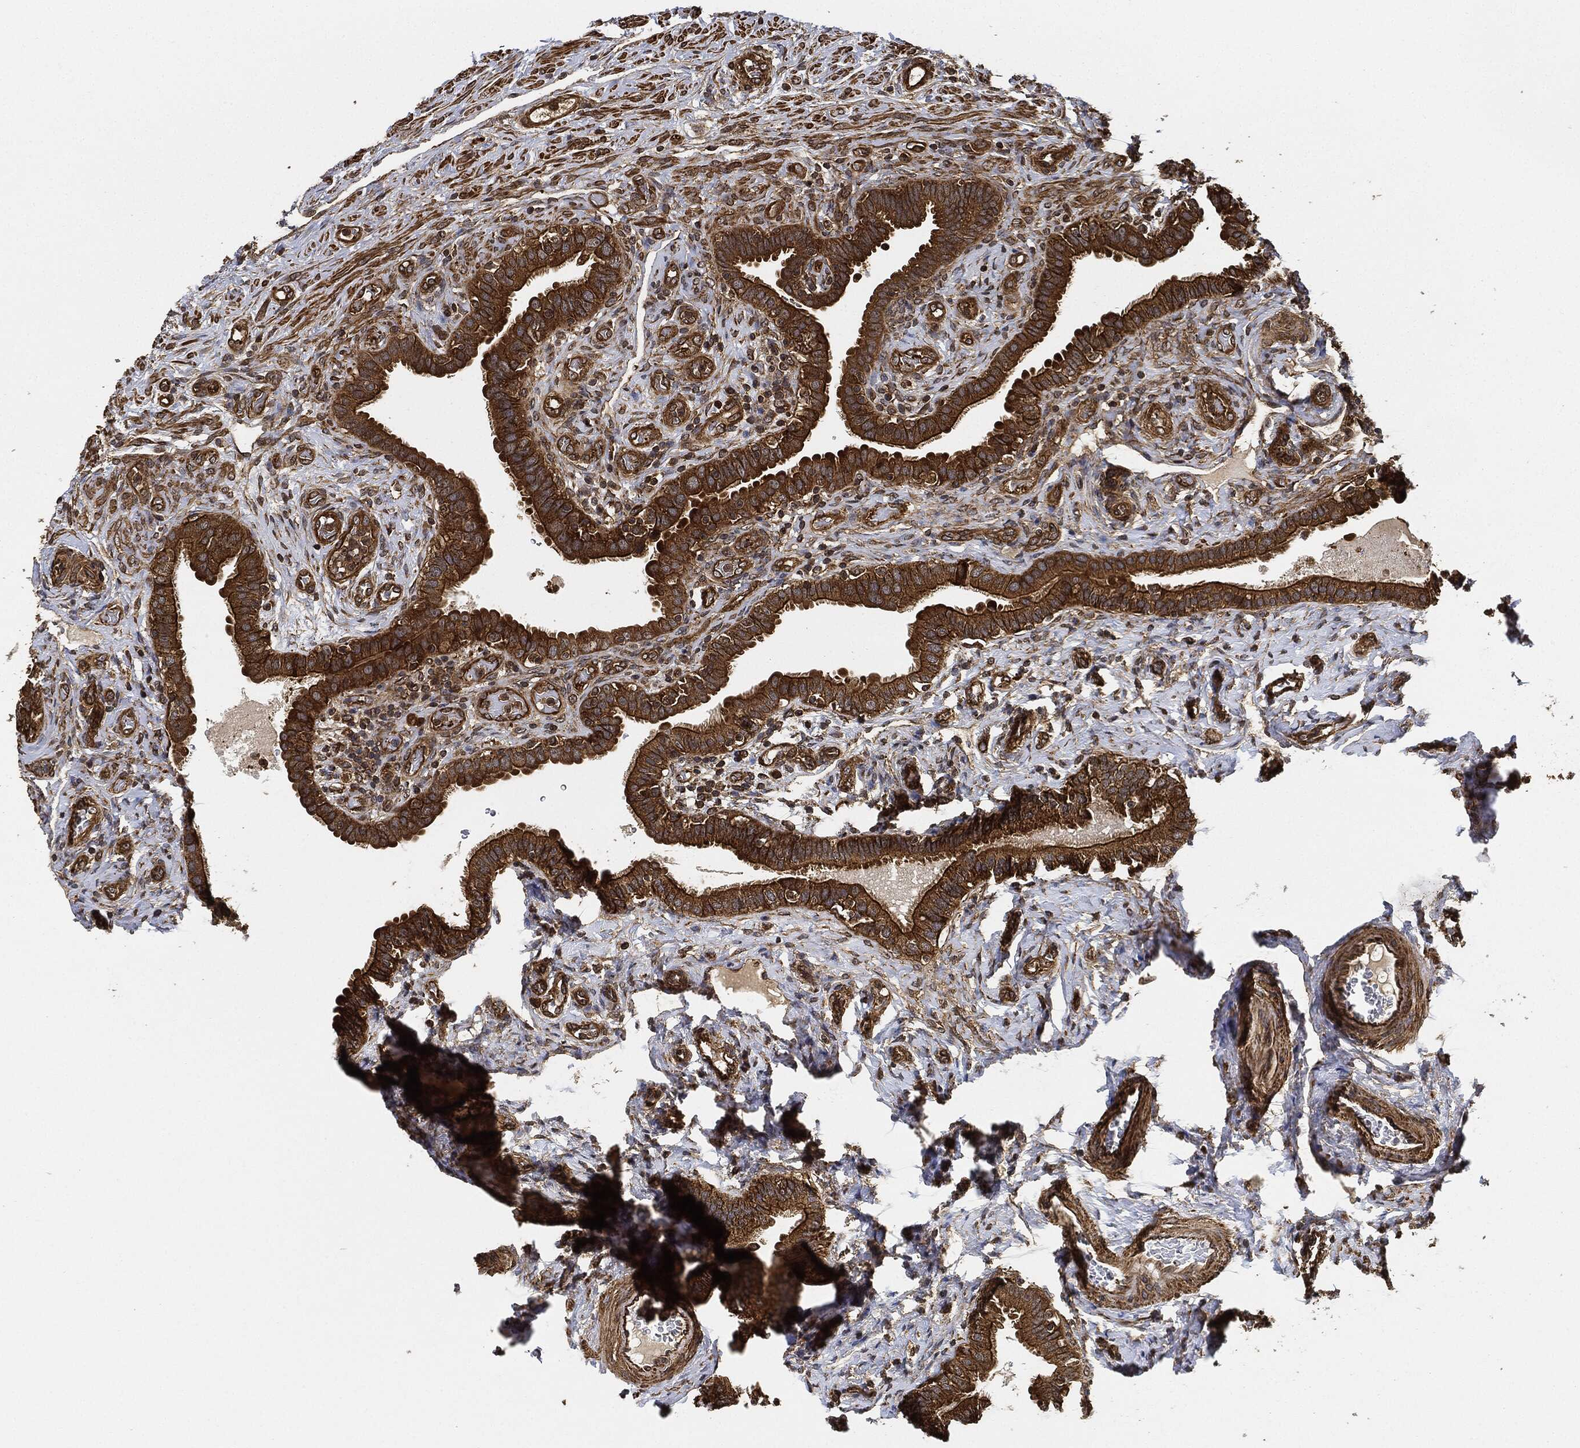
{"staining": {"intensity": "strong", "quantity": ">75%", "location": "cytoplasmic/membranous"}, "tissue": "fallopian tube", "cell_type": "Glandular cells", "image_type": "normal", "snomed": [{"axis": "morphology", "description": "Normal tissue, NOS"}, {"axis": "topography", "description": "Fallopian tube"}], "caption": "Fallopian tube stained with a brown dye demonstrates strong cytoplasmic/membranous positive positivity in about >75% of glandular cells.", "gene": "CEP290", "patient": {"sex": "female", "age": 41}}